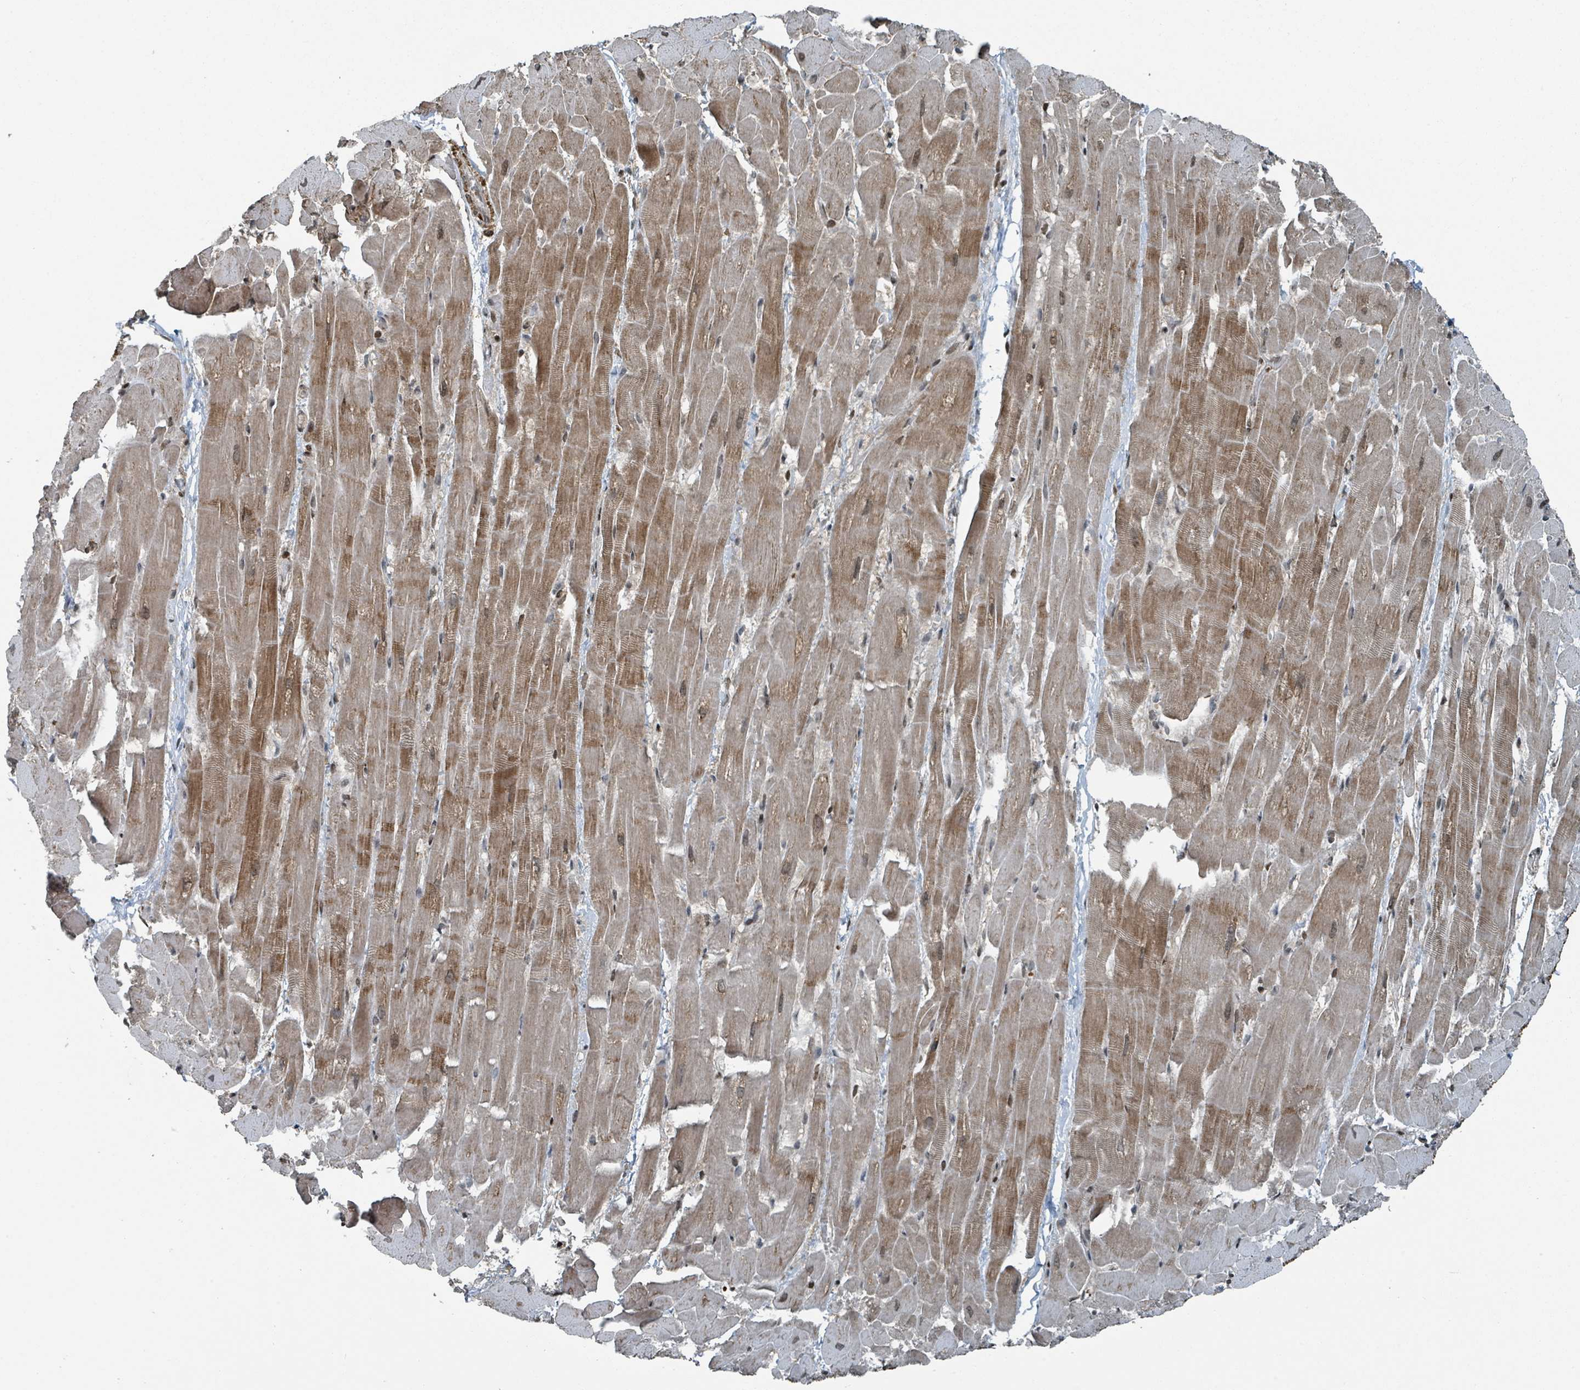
{"staining": {"intensity": "moderate", "quantity": "25%-75%", "location": "cytoplasmic/membranous"}, "tissue": "heart muscle", "cell_type": "Cardiomyocytes", "image_type": "normal", "snomed": [{"axis": "morphology", "description": "Normal tissue, NOS"}, {"axis": "topography", "description": "Heart"}], "caption": "Brown immunohistochemical staining in normal heart muscle reveals moderate cytoplasmic/membranous positivity in about 25%-75% of cardiomyocytes. The protein is stained brown, and the nuclei are stained in blue (DAB (3,3'-diaminobenzidine) IHC with brightfield microscopy, high magnification).", "gene": "PHIP", "patient": {"sex": "male", "age": 37}}